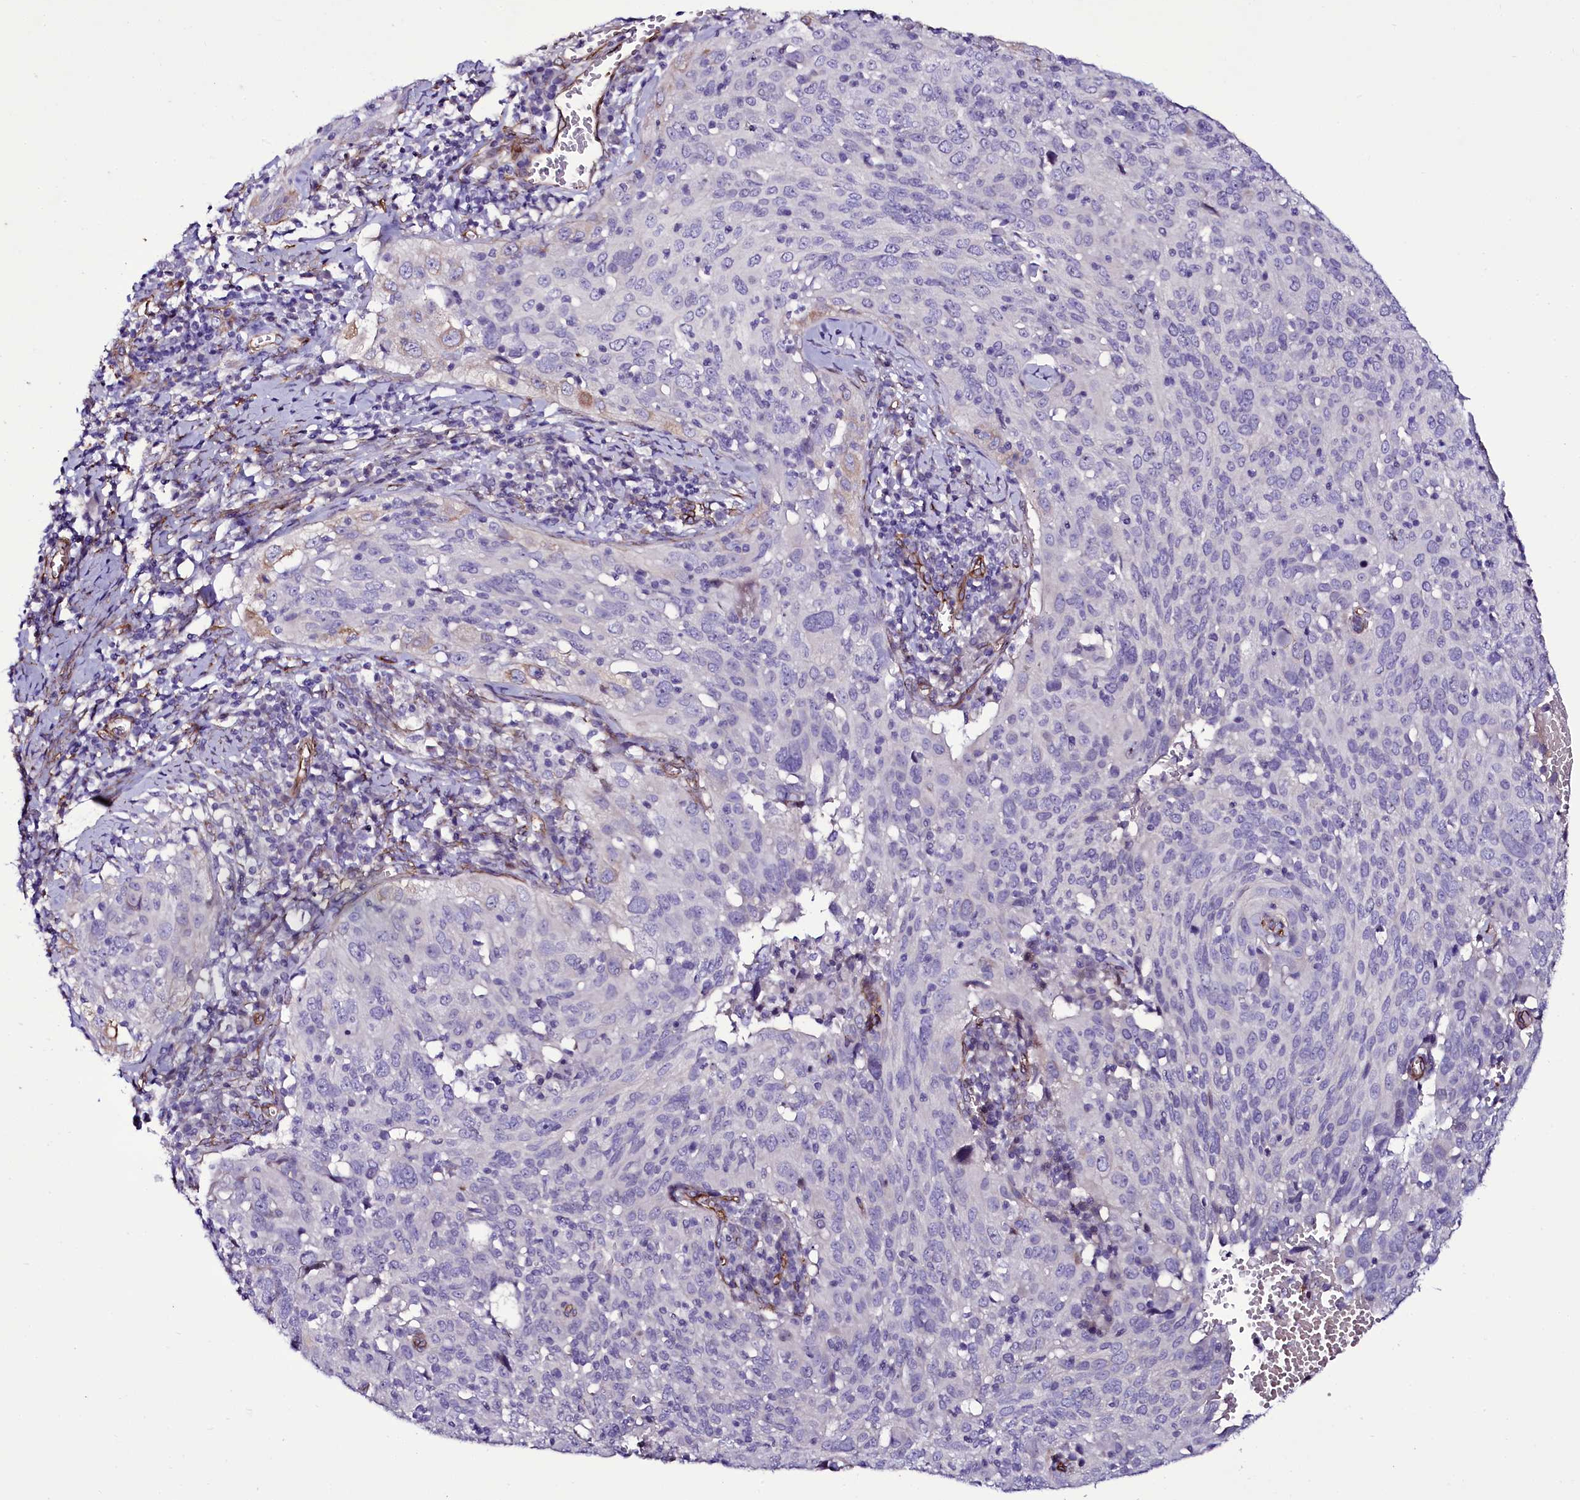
{"staining": {"intensity": "negative", "quantity": "none", "location": "none"}, "tissue": "cervical cancer", "cell_type": "Tumor cells", "image_type": "cancer", "snomed": [{"axis": "morphology", "description": "Squamous cell carcinoma, NOS"}, {"axis": "topography", "description": "Cervix"}], "caption": "DAB immunohistochemical staining of human cervical cancer reveals no significant staining in tumor cells. (DAB immunohistochemistry with hematoxylin counter stain).", "gene": "MEX3C", "patient": {"sex": "female", "age": 31}}